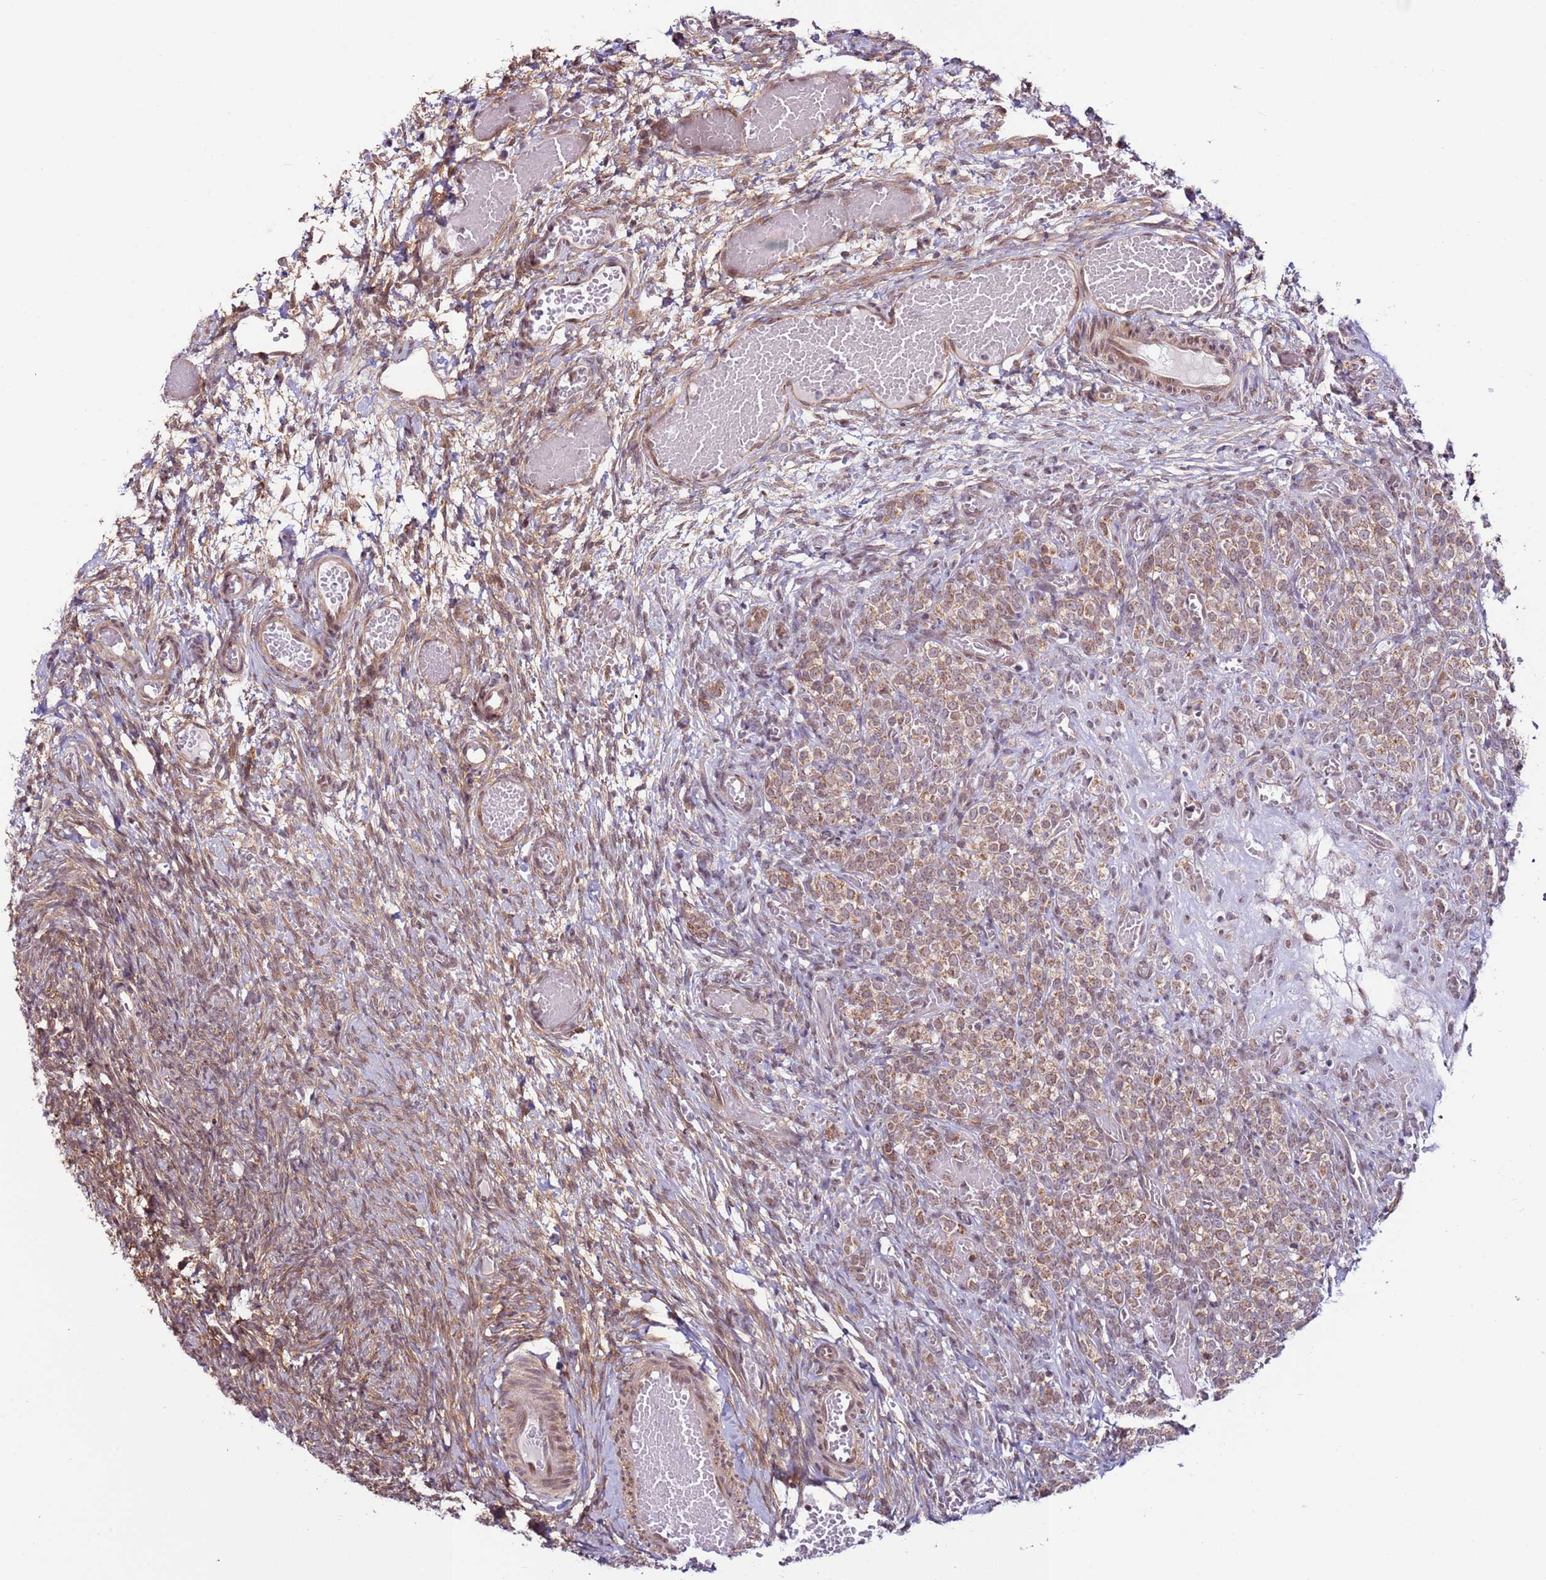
{"staining": {"intensity": "weak", "quantity": "25%-75%", "location": "cytoplasmic/membranous"}, "tissue": "ovary", "cell_type": "Ovarian stroma cells", "image_type": "normal", "snomed": [{"axis": "morphology", "description": "Adenocarcinoma, NOS"}, {"axis": "topography", "description": "Endometrium"}], "caption": "Normal ovary exhibits weak cytoplasmic/membranous staining in about 25%-75% of ovarian stroma cells.", "gene": "DCAF4", "patient": {"sex": "female", "age": 32}}